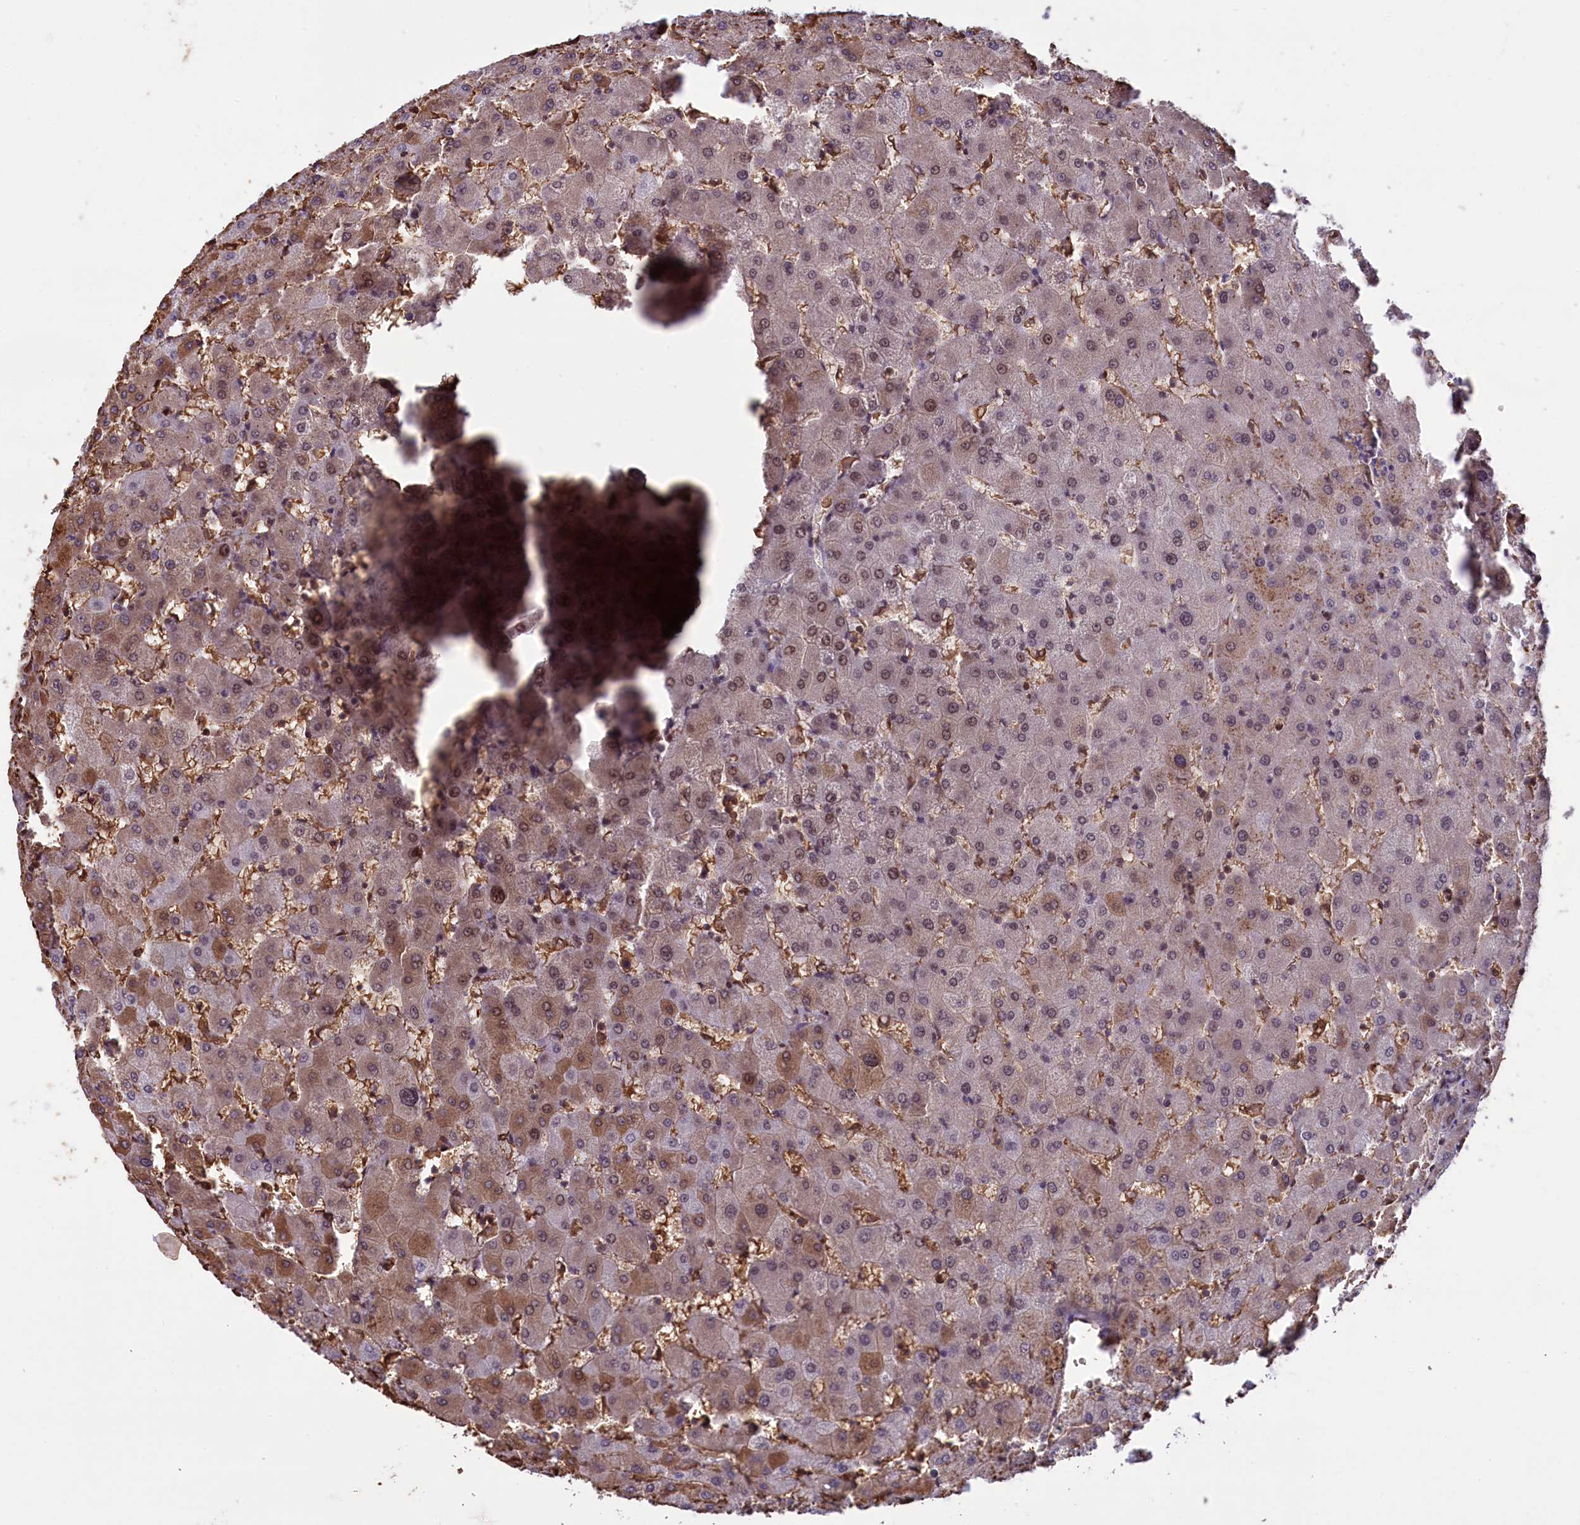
{"staining": {"intensity": "weak", "quantity": ">75%", "location": "nuclear"}, "tissue": "liver", "cell_type": "Cholangiocytes", "image_type": "normal", "snomed": [{"axis": "morphology", "description": "Normal tissue, NOS"}, {"axis": "topography", "description": "Liver"}], "caption": "Immunohistochemical staining of unremarkable human liver demonstrates low levels of weak nuclear expression in about >75% of cholangiocytes. The staining was performed using DAB to visualize the protein expression in brown, while the nuclei were stained in blue with hematoxylin (Magnification: 20x).", "gene": "MPHOSPH8", "patient": {"sex": "female", "age": 63}}